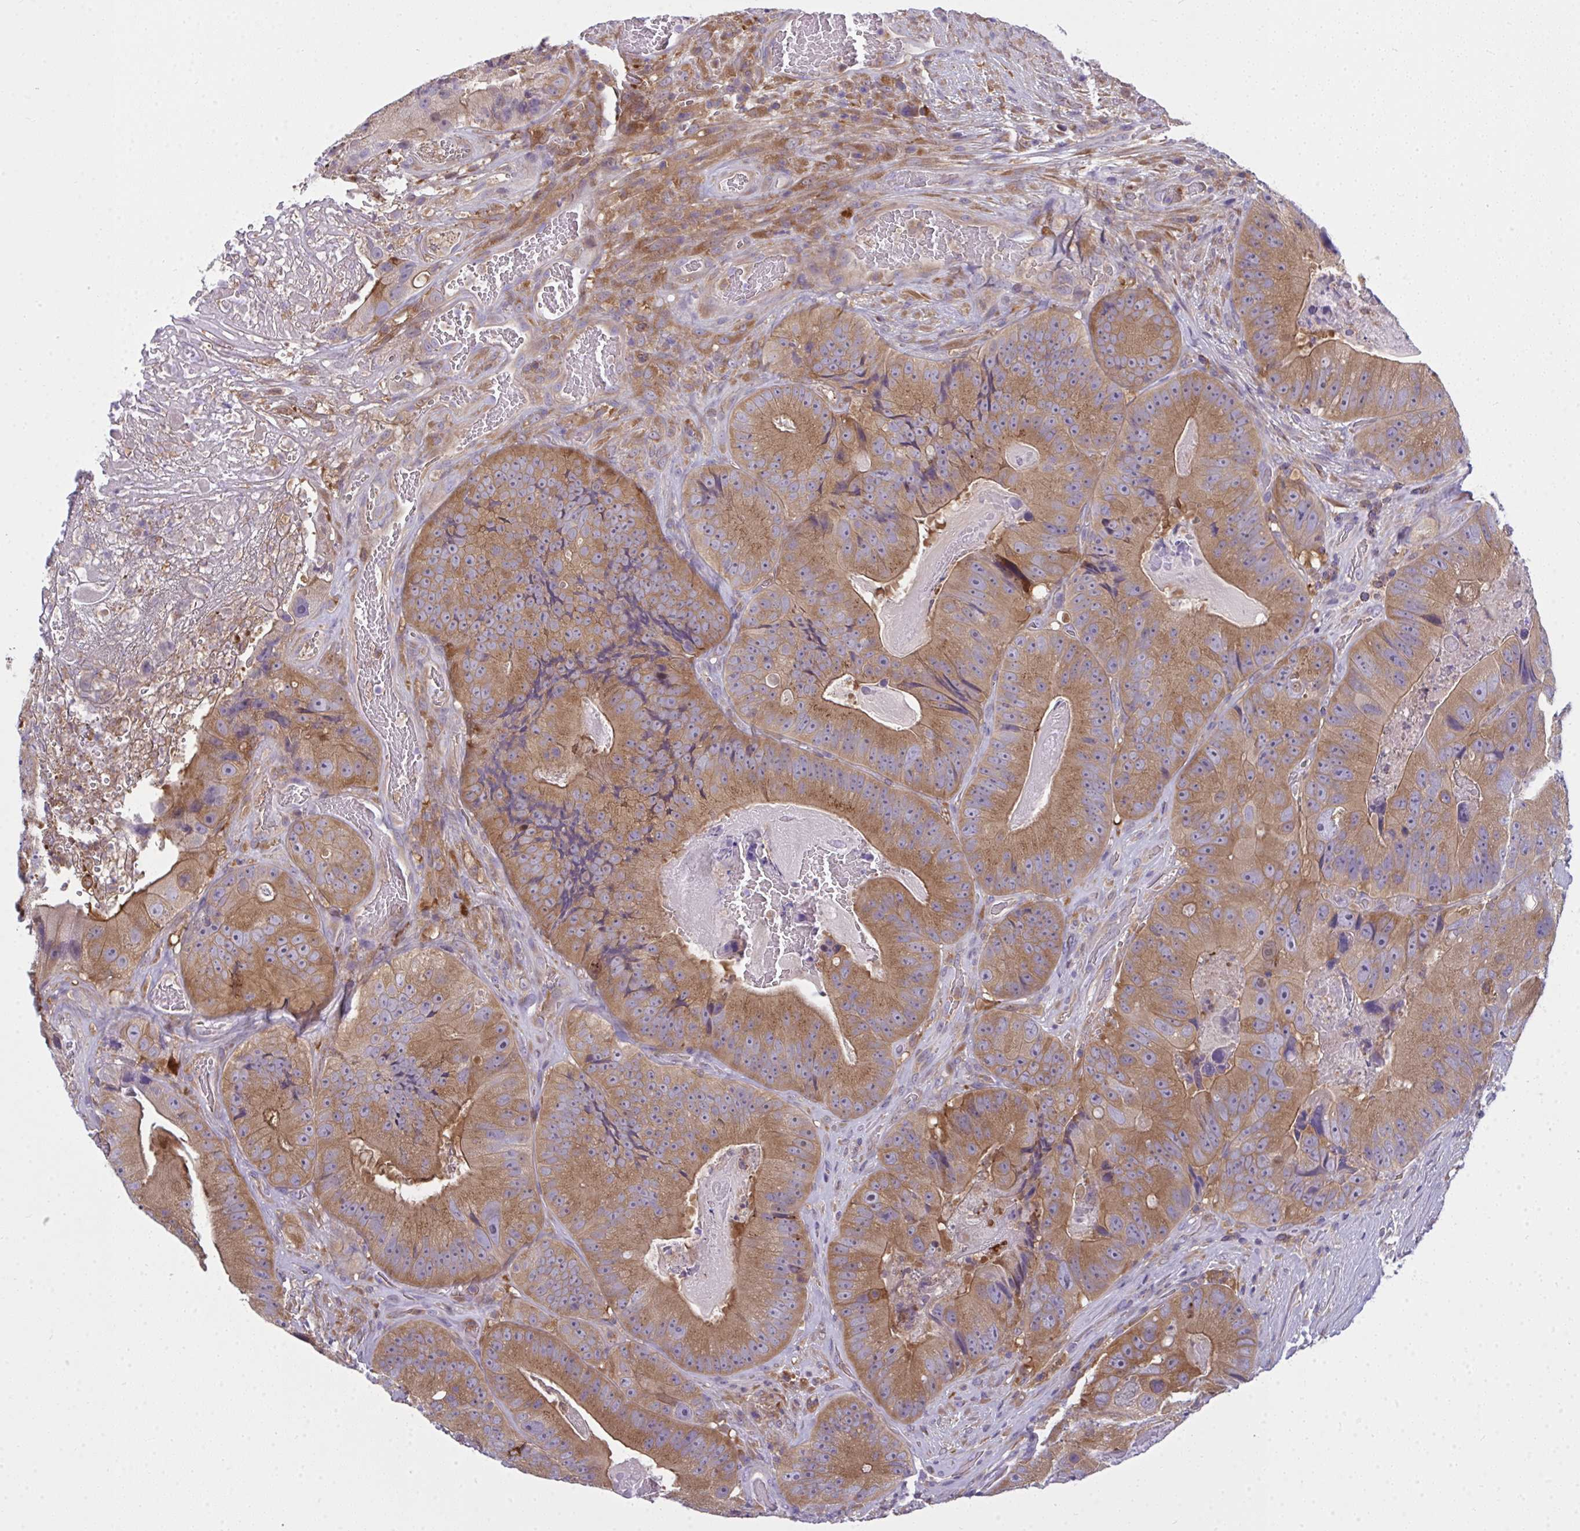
{"staining": {"intensity": "moderate", "quantity": ">75%", "location": "cytoplasmic/membranous"}, "tissue": "colorectal cancer", "cell_type": "Tumor cells", "image_type": "cancer", "snomed": [{"axis": "morphology", "description": "Adenocarcinoma, NOS"}, {"axis": "topography", "description": "Colon"}], "caption": "Immunohistochemical staining of human colorectal cancer shows medium levels of moderate cytoplasmic/membranous staining in approximately >75% of tumor cells.", "gene": "SLC30A6", "patient": {"sex": "female", "age": 86}}